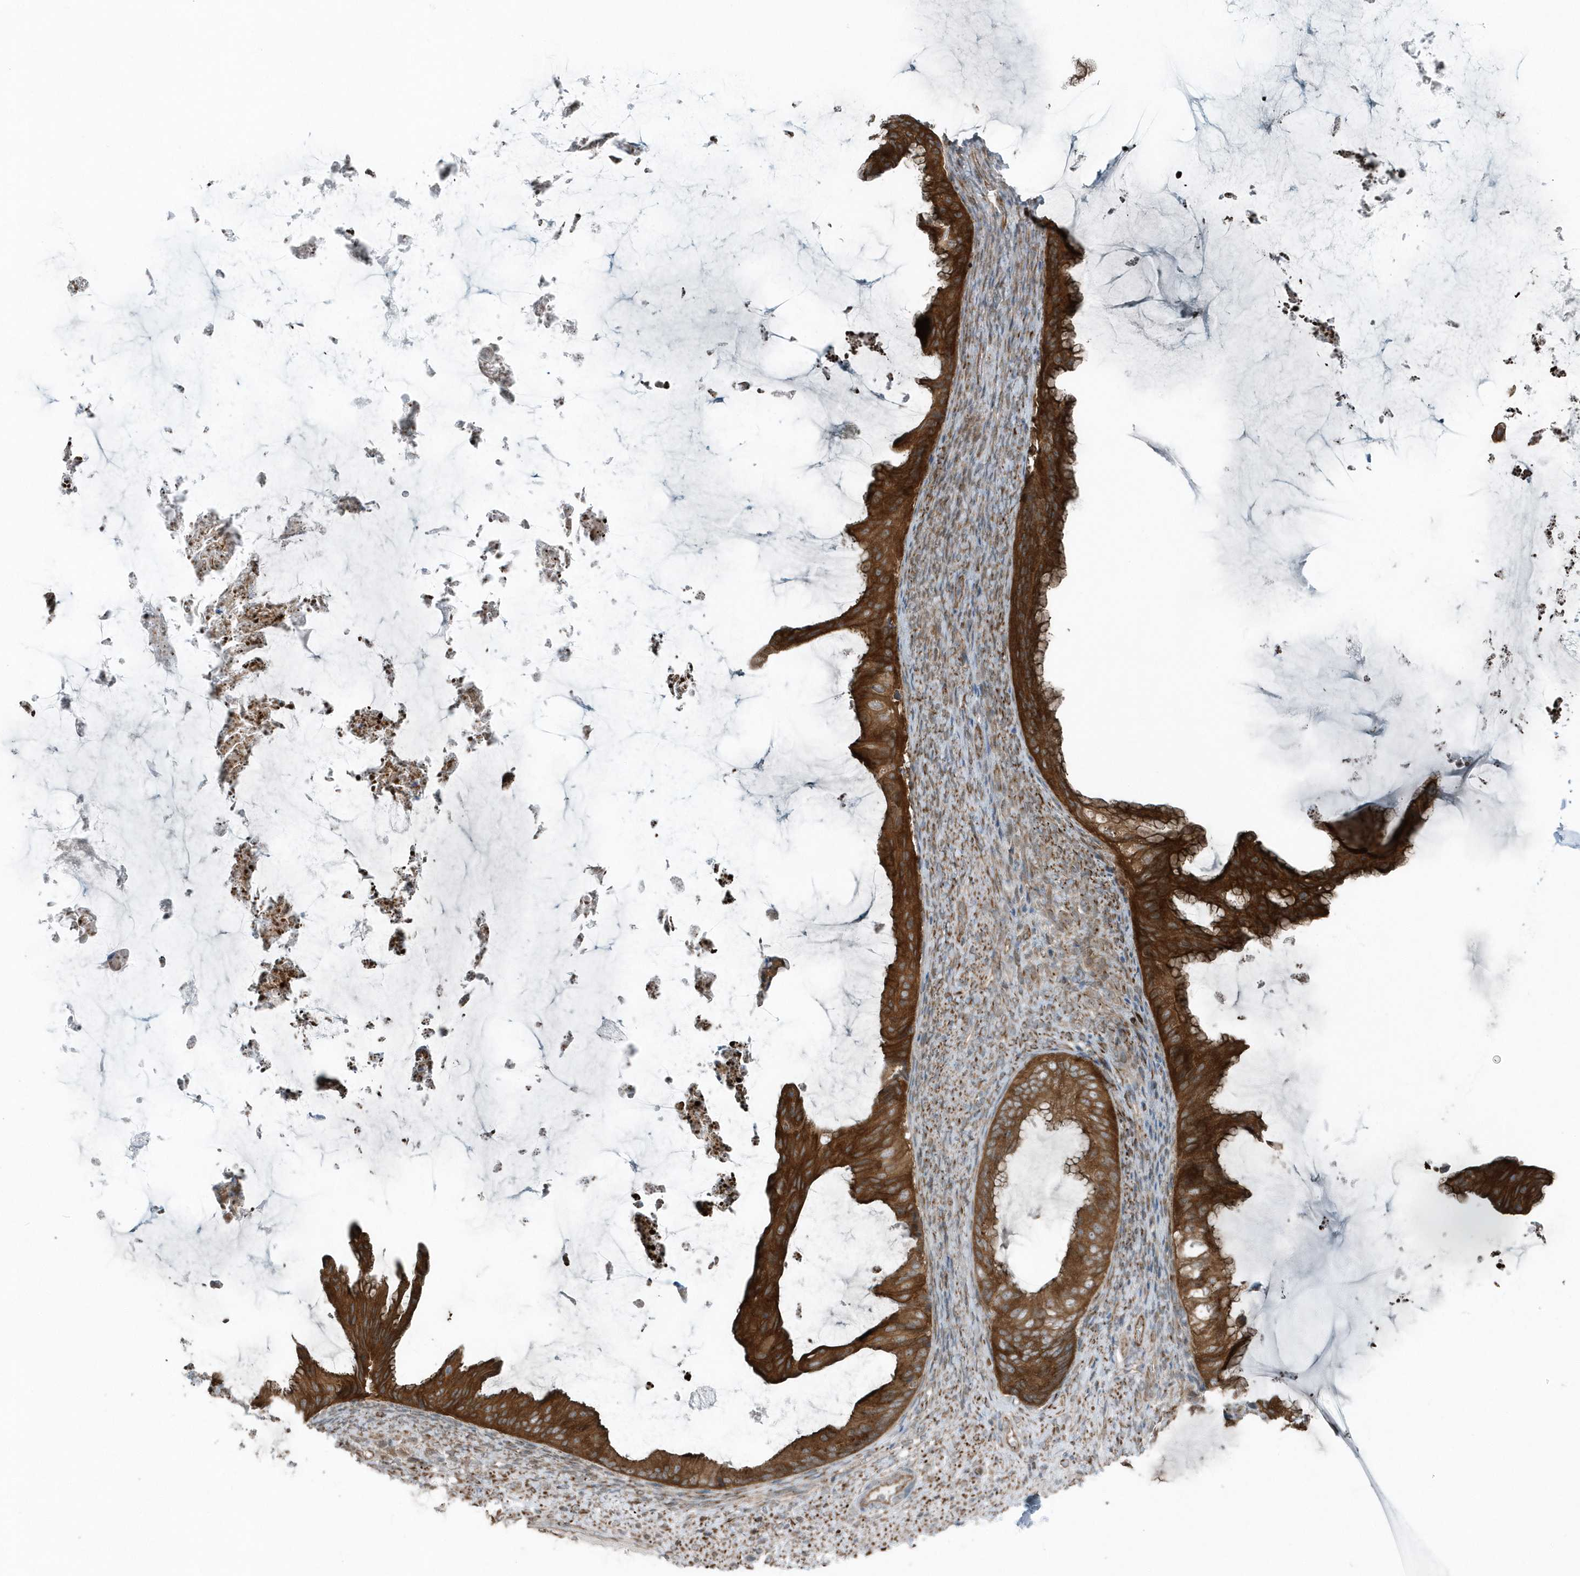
{"staining": {"intensity": "strong", "quantity": ">75%", "location": "cytoplasmic/membranous"}, "tissue": "ovarian cancer", "cell_type": "Tumor cells", "image_type": "cancer", "snomed": [{"axis": "morphology", "description": "Cystadenocarcinoma, mucinous, NOS"}, {"axis": "topography", "description": "Ovary"}], "caption": "Human mucinous cystadenocarcinoma (ovarian) stained with a protein marker shows strong staining in tumor cells.", "gene": "GCC2", "patient": {"sex": "female", "age": 61}}